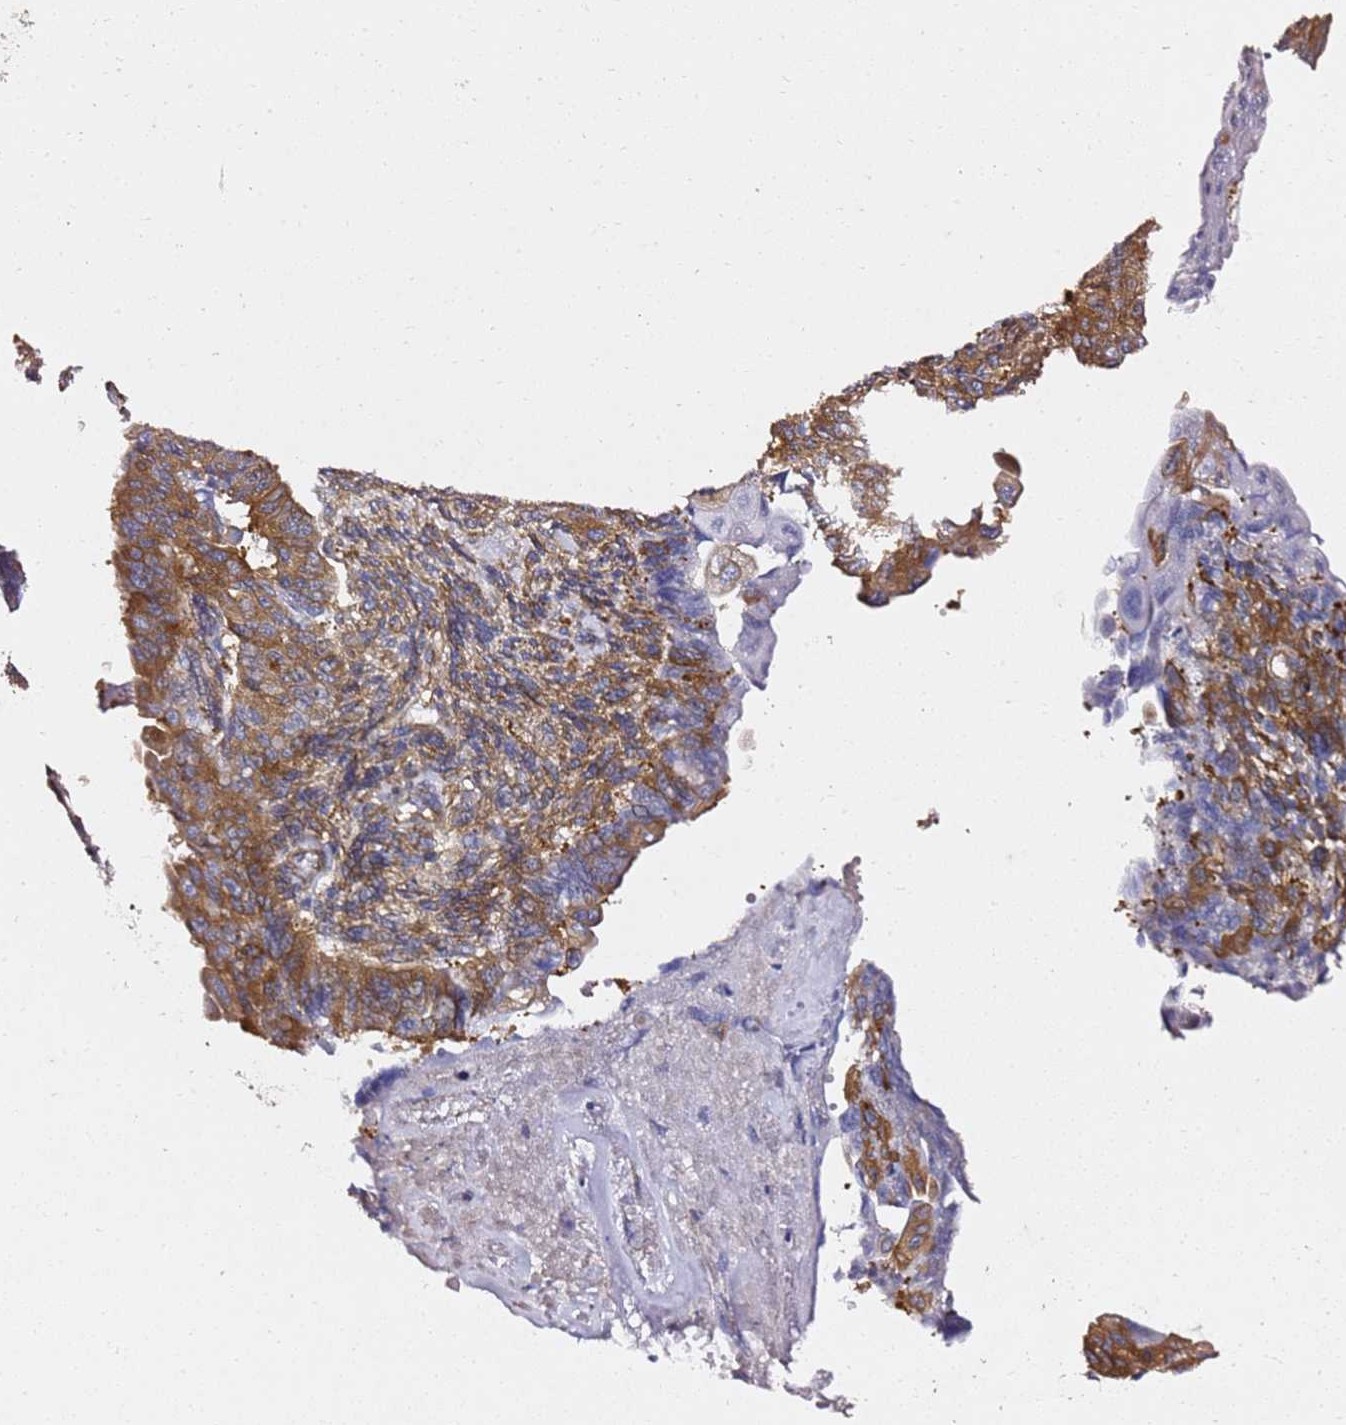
{"staining": {"intensity": "moderate", "quantity": ">75%", "location": "cytoplasmic/membranous"}, "tissue": "endometrial cancer", "cell_type": "Tumor cells", "image_type": "cancer", "snomed": [{"axis": "morphology", "description": "Adenocarcinoma, NOS"}, {"axis": "topography", "description": "Endometrium"}], "caption": "The immunohistochemical stain highlights moderate cytoplasmic/membranous staining in tumor cells of endometrial cancer (adenocarcinoma) tissue.", "gene": "TPST1", "patient": {"sex": "female", "age": 32}}